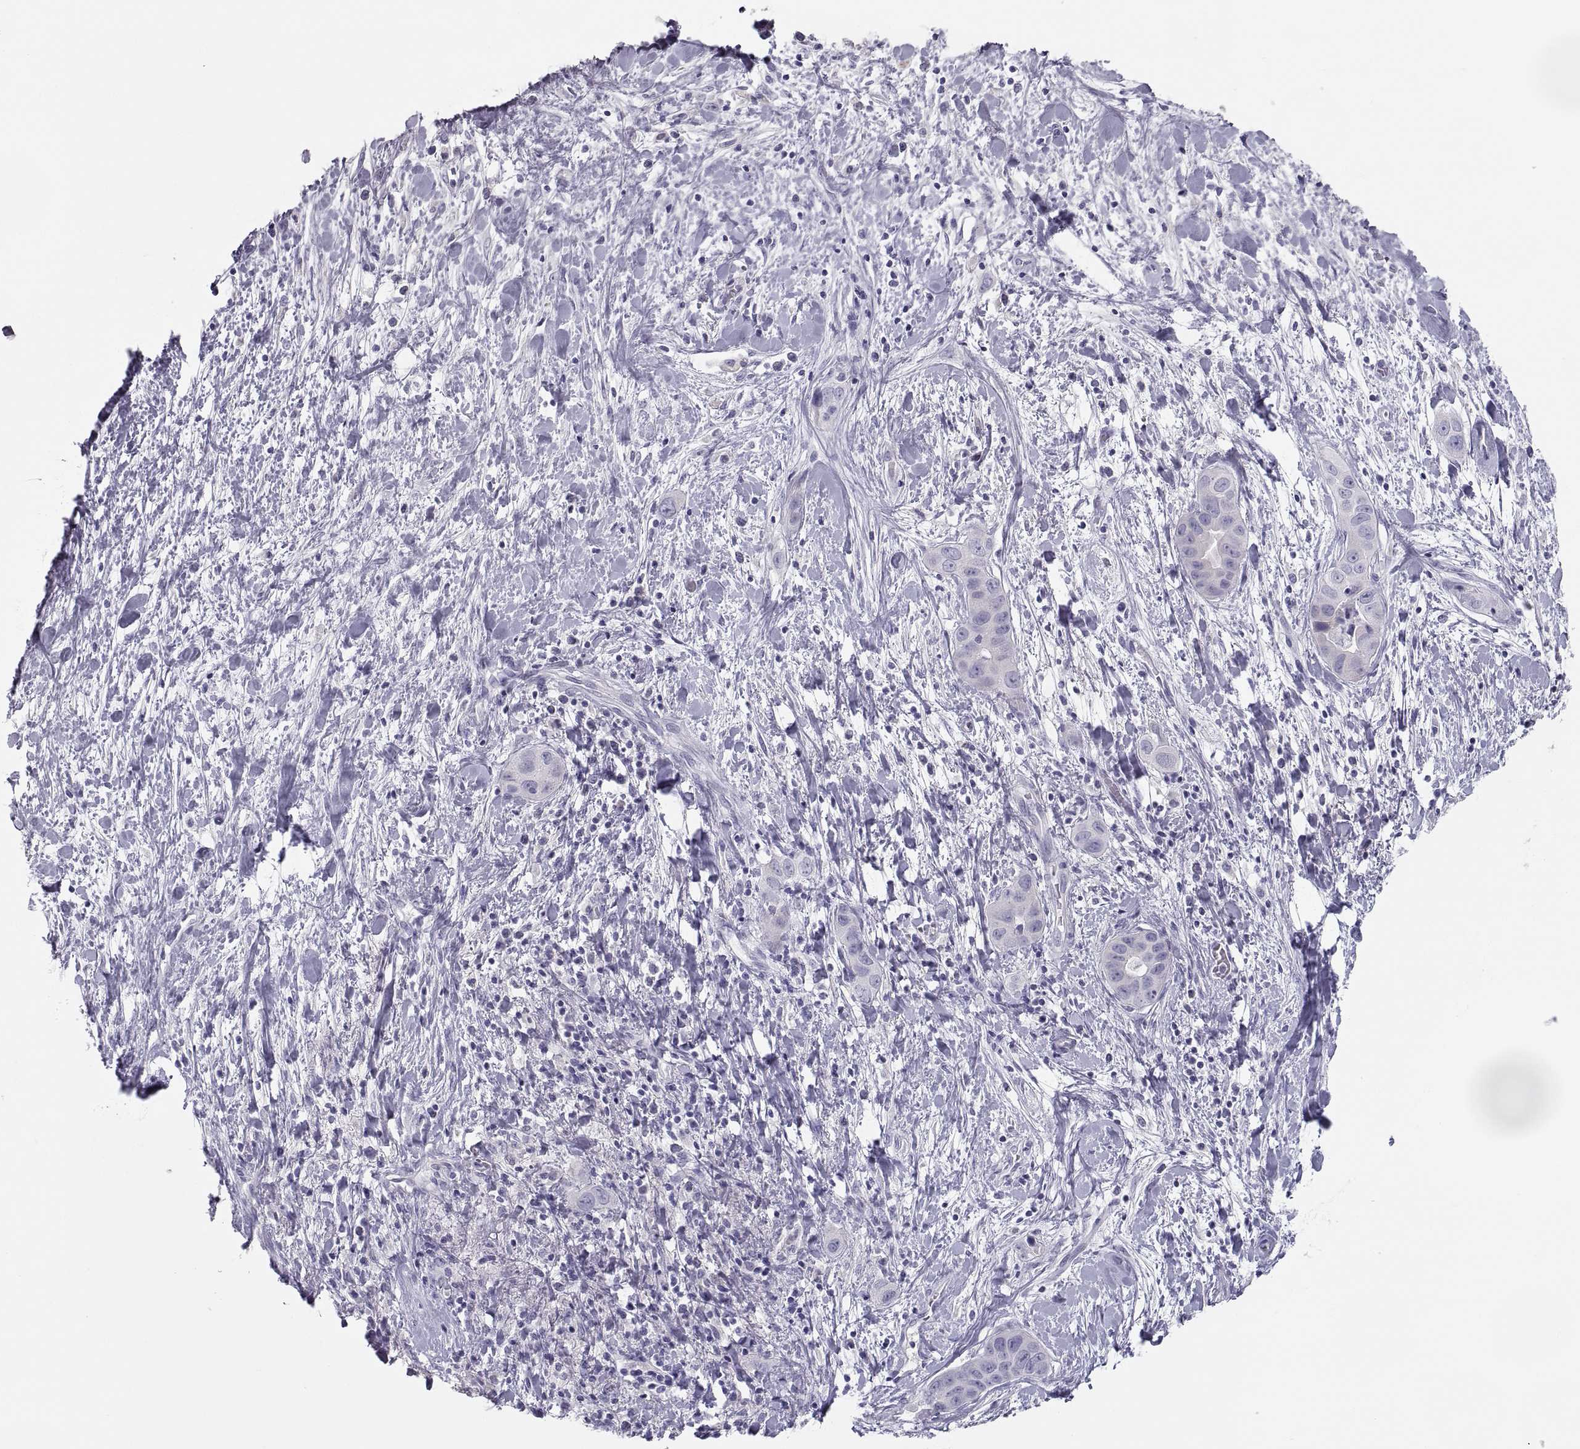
{"staining": {"intensity": "moderate", "quantity": "<25%", "location": "cytoplasmic/membranous"}, "tissue": "liver cancer", "cell_type": "Tumor cells", "image_type": "cancer", "snomed": [{"axis": "morphology", "description": "Cholangiocarcinoma"}, {"axis": "topography", "description": "Liver"}], "caption": "IHC (DAB (3,3'-diaminobenzidine)) staining of human liver cancer displays moderate cytoplasmic/membranous protein positivity in approximately <25% of tumor cells.", "gene": "MAGEB2", "patient": {"sex": "female", "age": 52}}